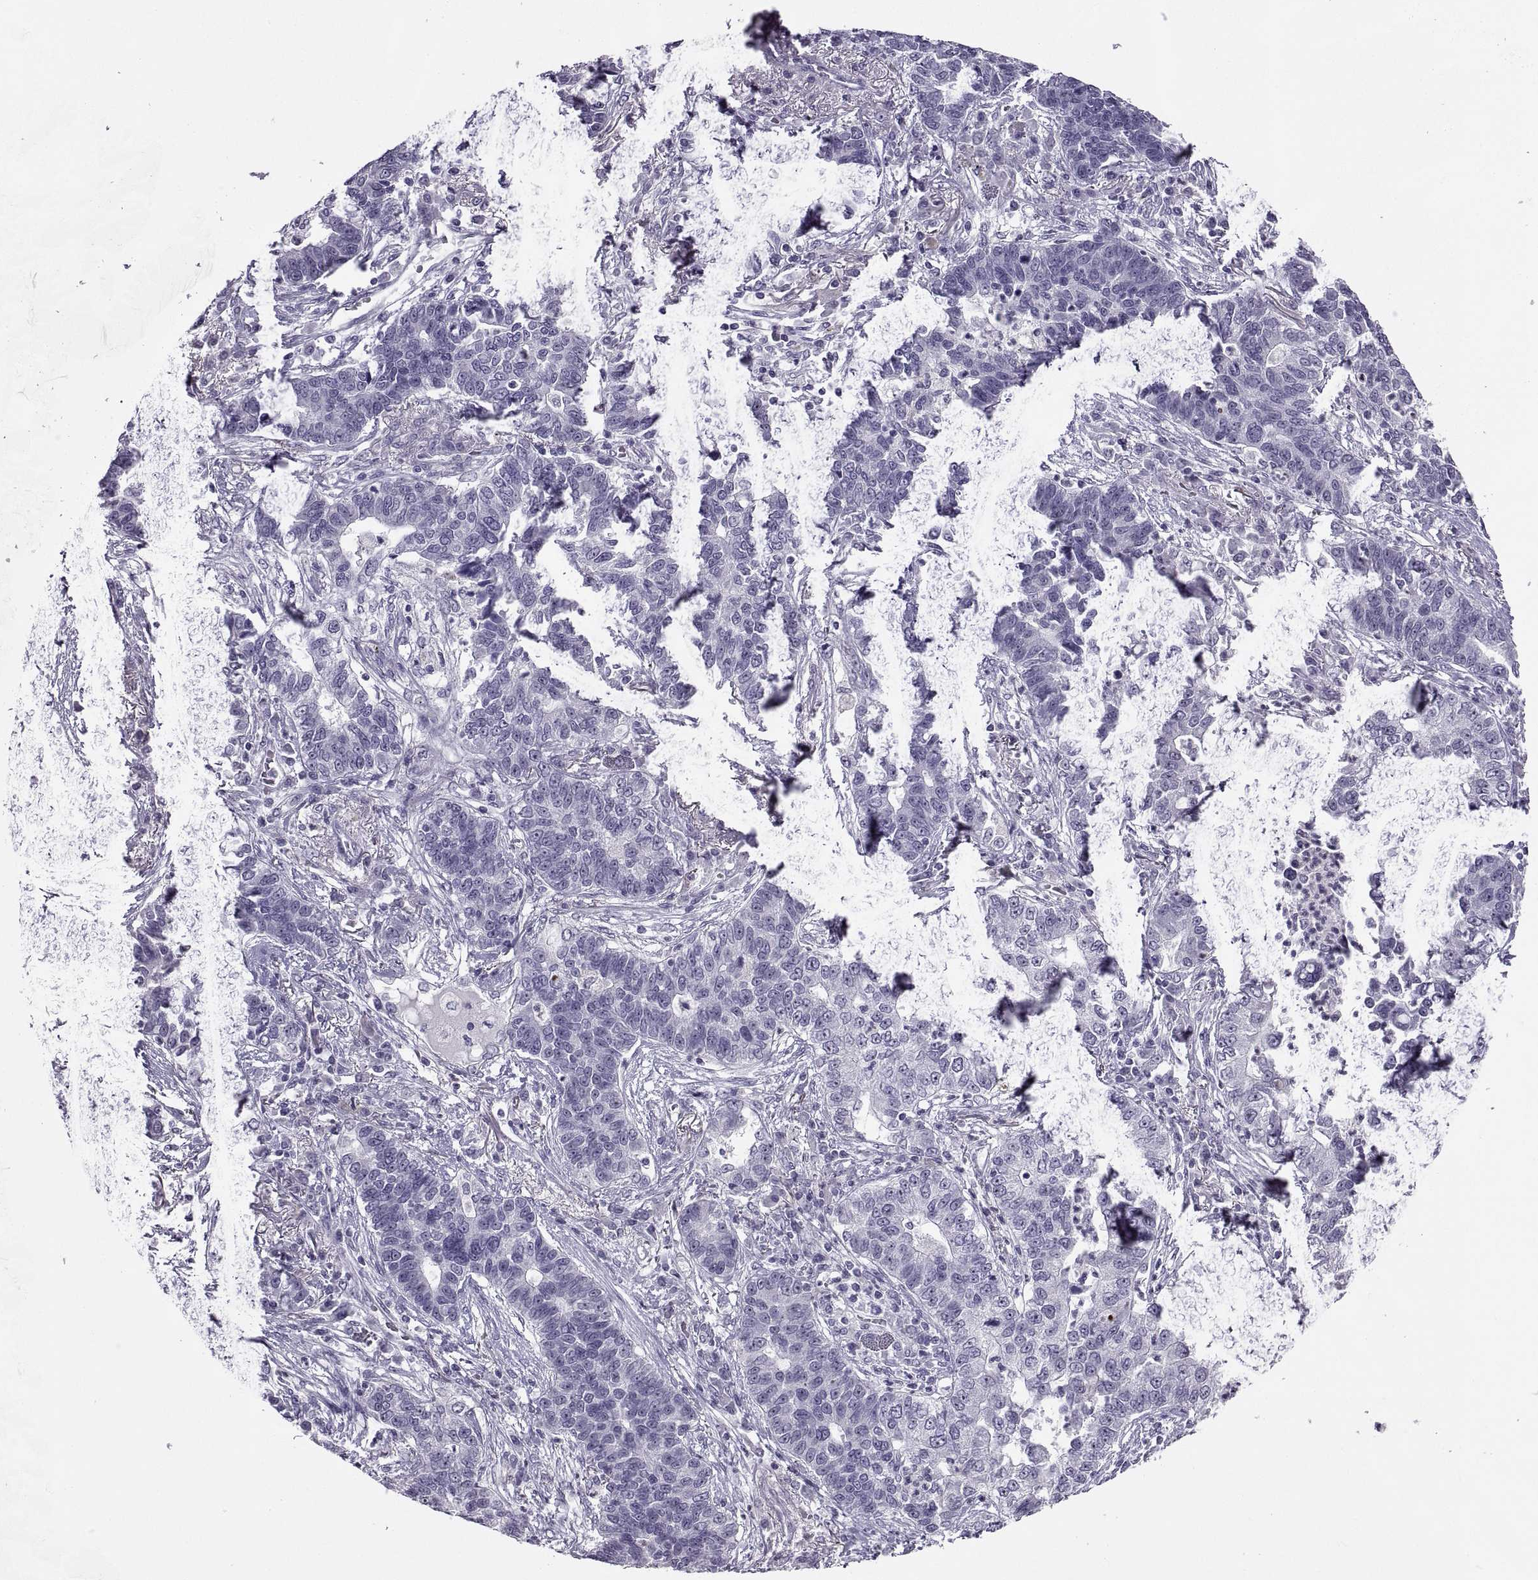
{"staining": {"intensity": "negative", "quantity": "none", "location": "none"}, "tissue": "lung cancer", "cell_type": "Tumor cells", "image_type": "cancer", "snomed": [{"axis": "morphology", "description": "Adenocarcinoma, NOS"}, {"axis": "topography", "description": "Lung"}], "caption": "The histopathology image demonstrates no staining of tumor cells in adenocarcinoma (lung). (Brightfield microscopy of DAB IHC at high magnification).", "gene": "ASIC2", "patient": {"sex": "female", "age": 57}}